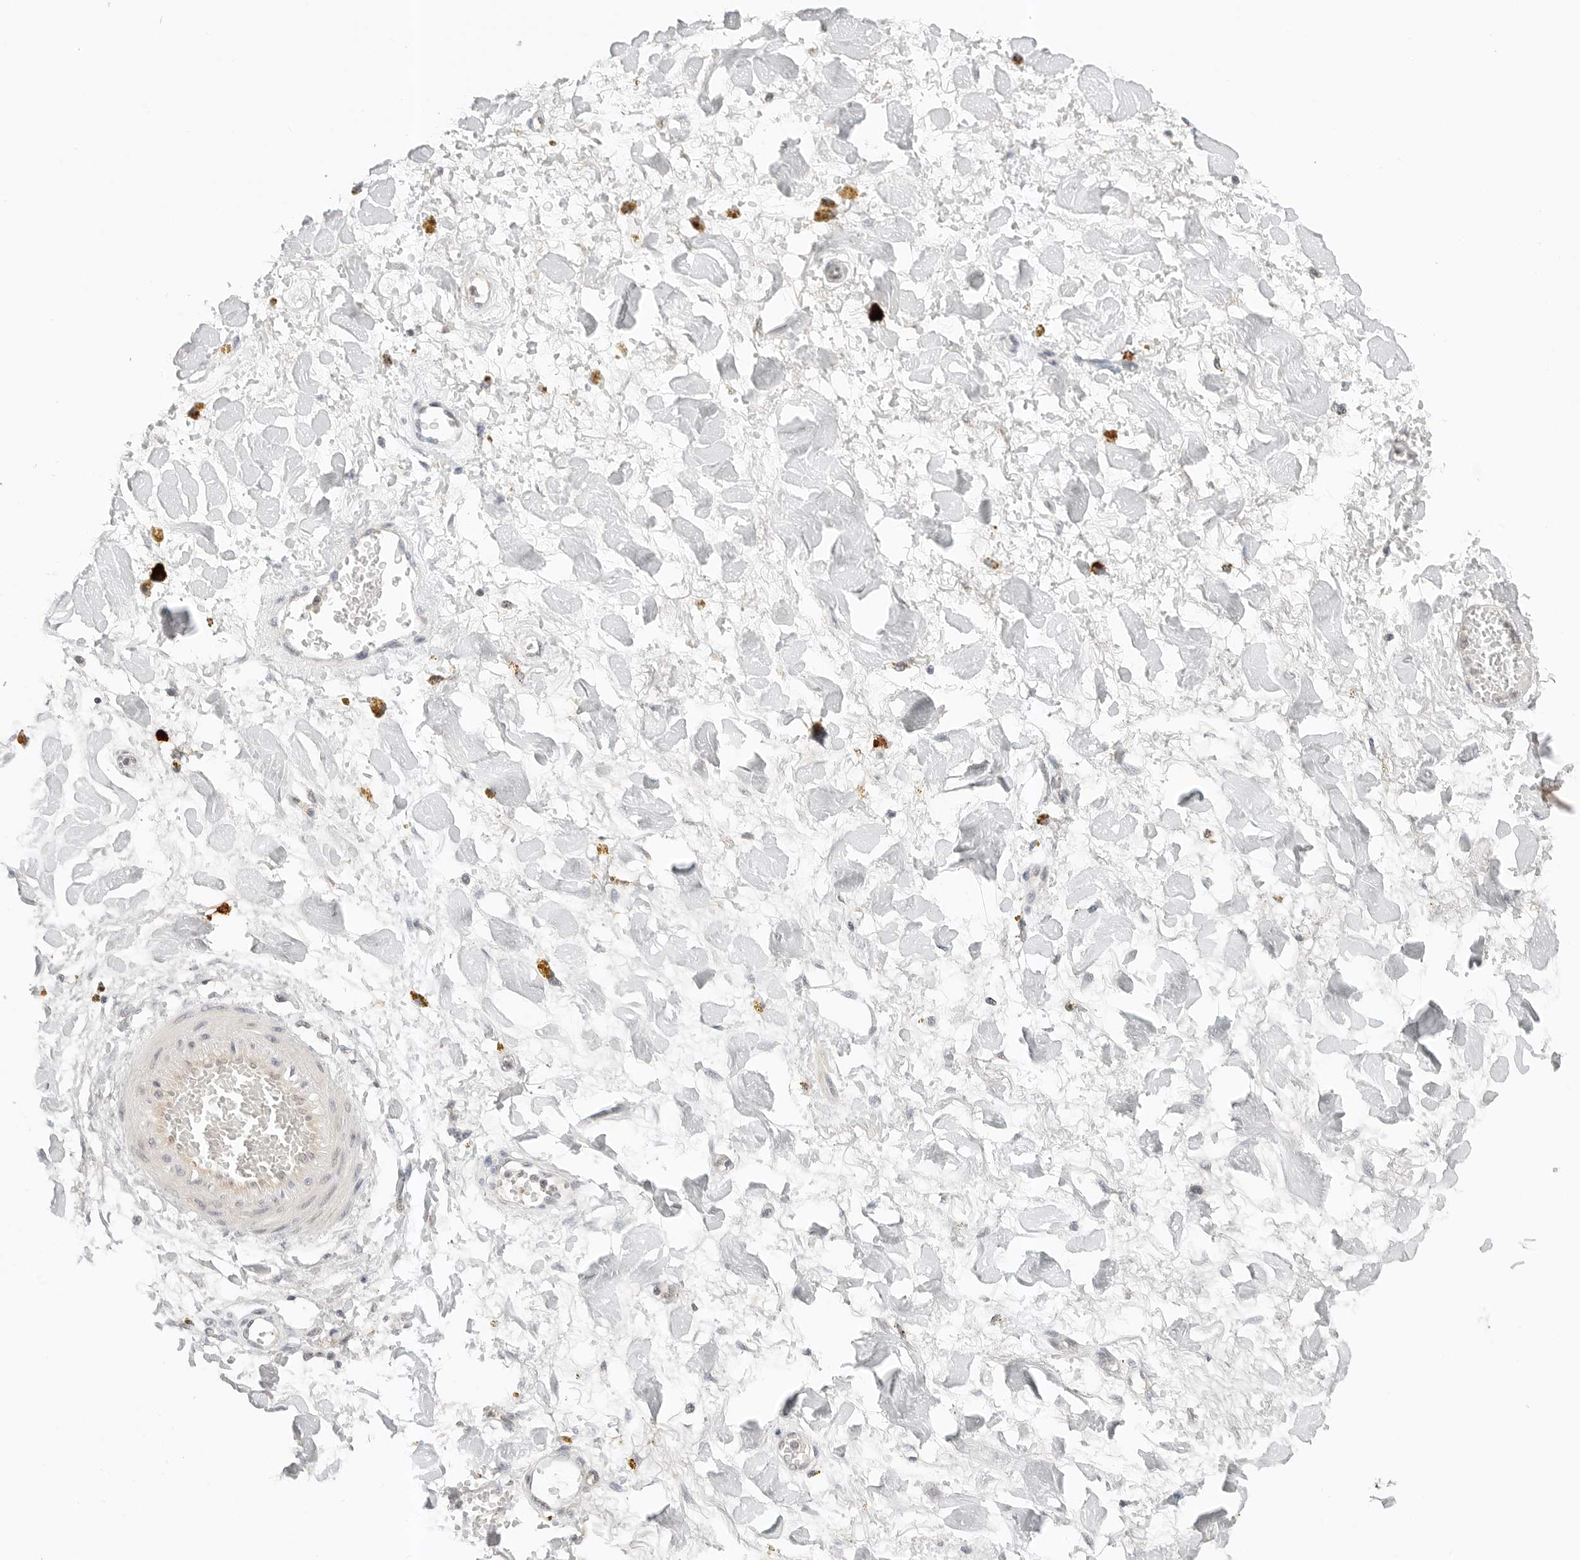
{"staining": {"intensity": "weak", "quantity": "25%-75%", "location": "cytoplasmic/membranous"}, "tissue": "adipose tissue", "cell_type": "Adipocytes", "image_type": "normal", "snomed": [{"axis": "morphology", "description": "Normal tissue, NOS"}, {"axis": "topography", "description": "Kidney"}, {"axis": "topography", "description": "Peripheral nerve tissue"}], "caption": "This is an image of immunohistochemistry (IHC) staining of unremarkable adipose tissue, which shows weak staining in the cytoplasmic/membranous of adipocytes.", "gene": "IL24", "patient": {"sex": "male", "age": 7}}